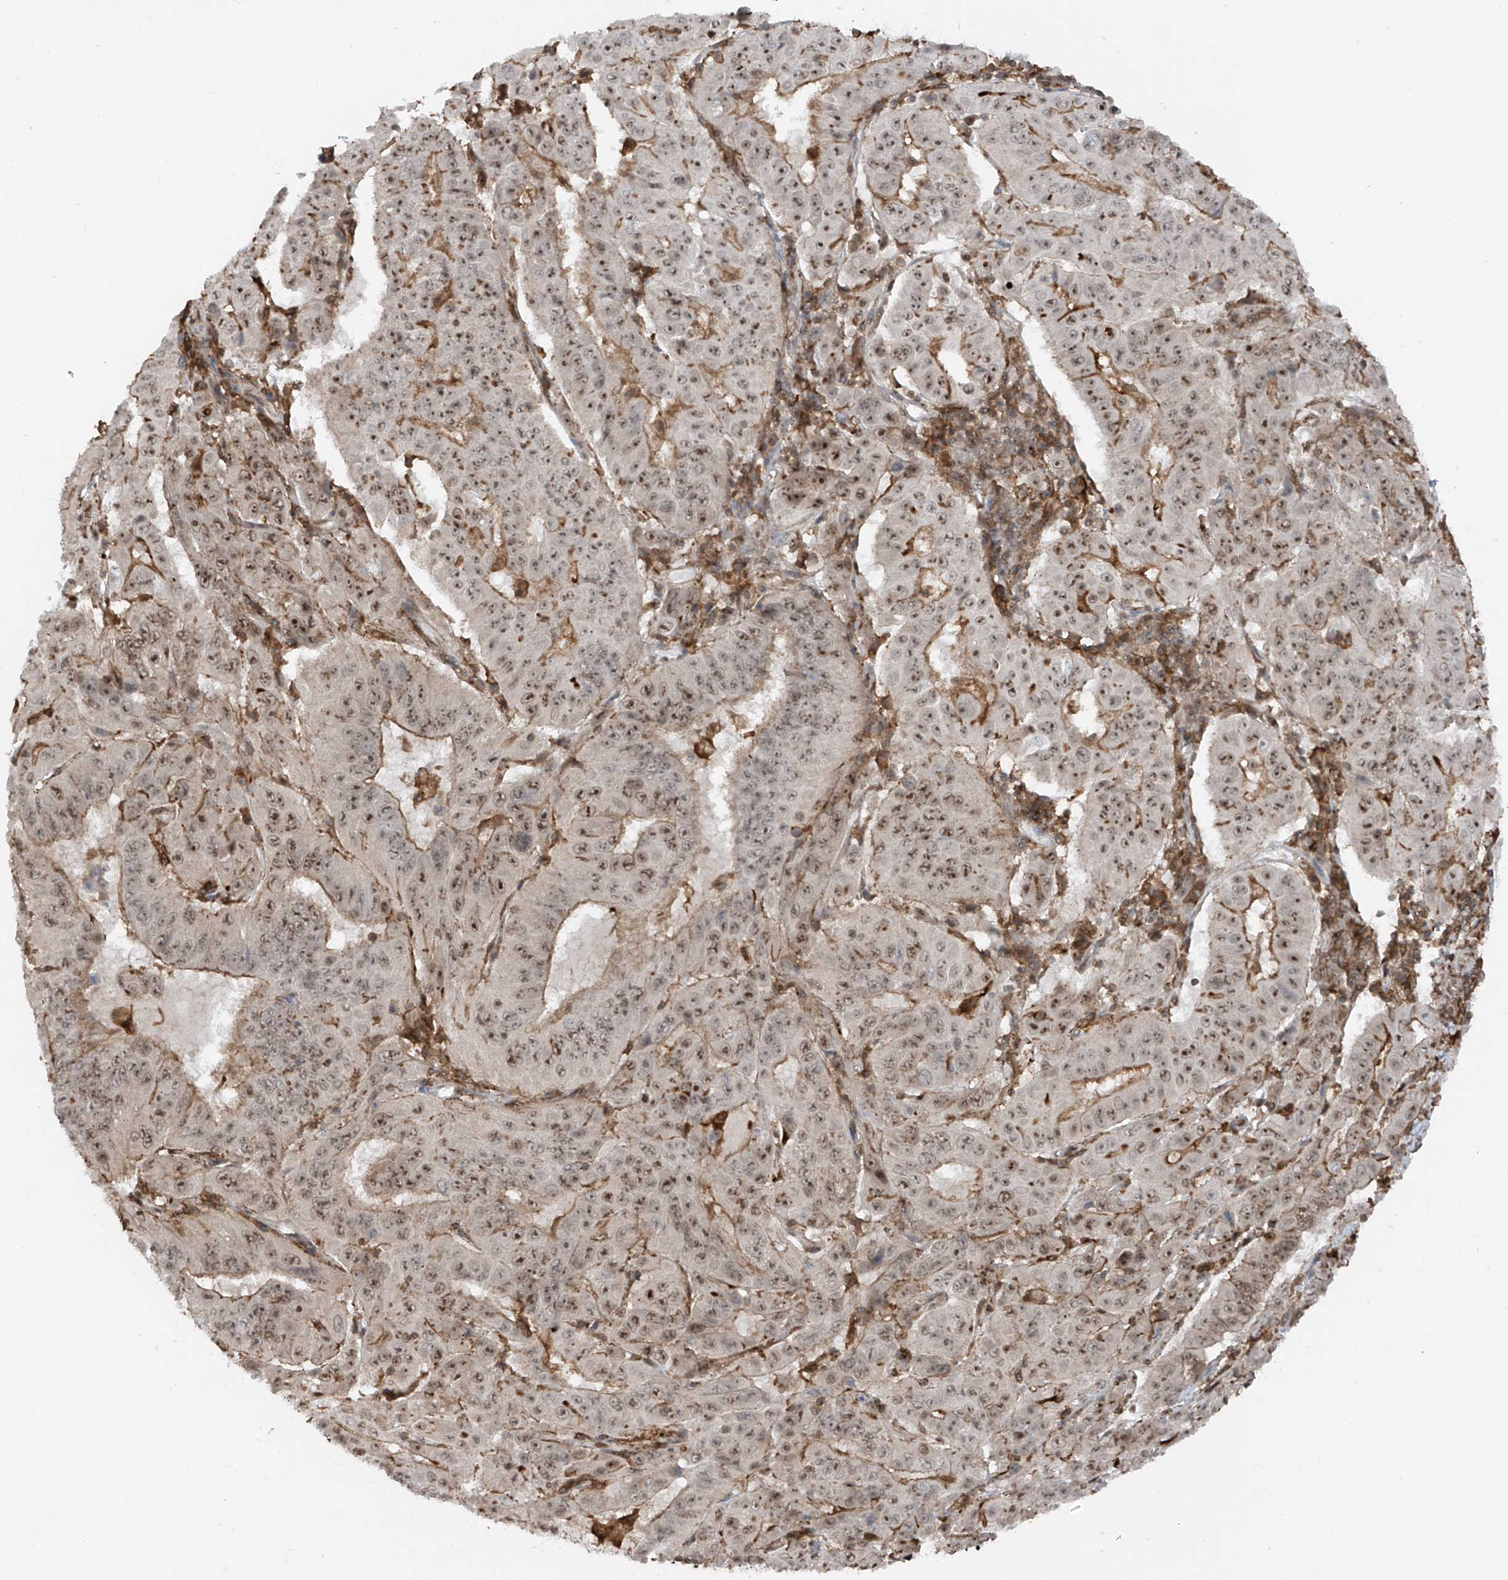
{"staining": {"intensity": "moderate", "quantity": ">75%", "location": "cytoplasmic/membranous,nuclear"}, "tissue": "pancreatic cancer", "cell_type": "Tumor cells", "image_type": "cancer", "snomed": [{"axis": "morphology", "description": "Adenocarcinoma, NOS"}, {"axis": "topography", "description": "Pancreas"}], "caption": "Moderate cytoplasmic/membranous and nuclear expression for a protein is seen in about >75% of tumor cells of adenocarcinoma (pancreatic) using immunohistochemistry.", "gene": "REPIN1", "patient": {"sex": "male", "age": 63}}